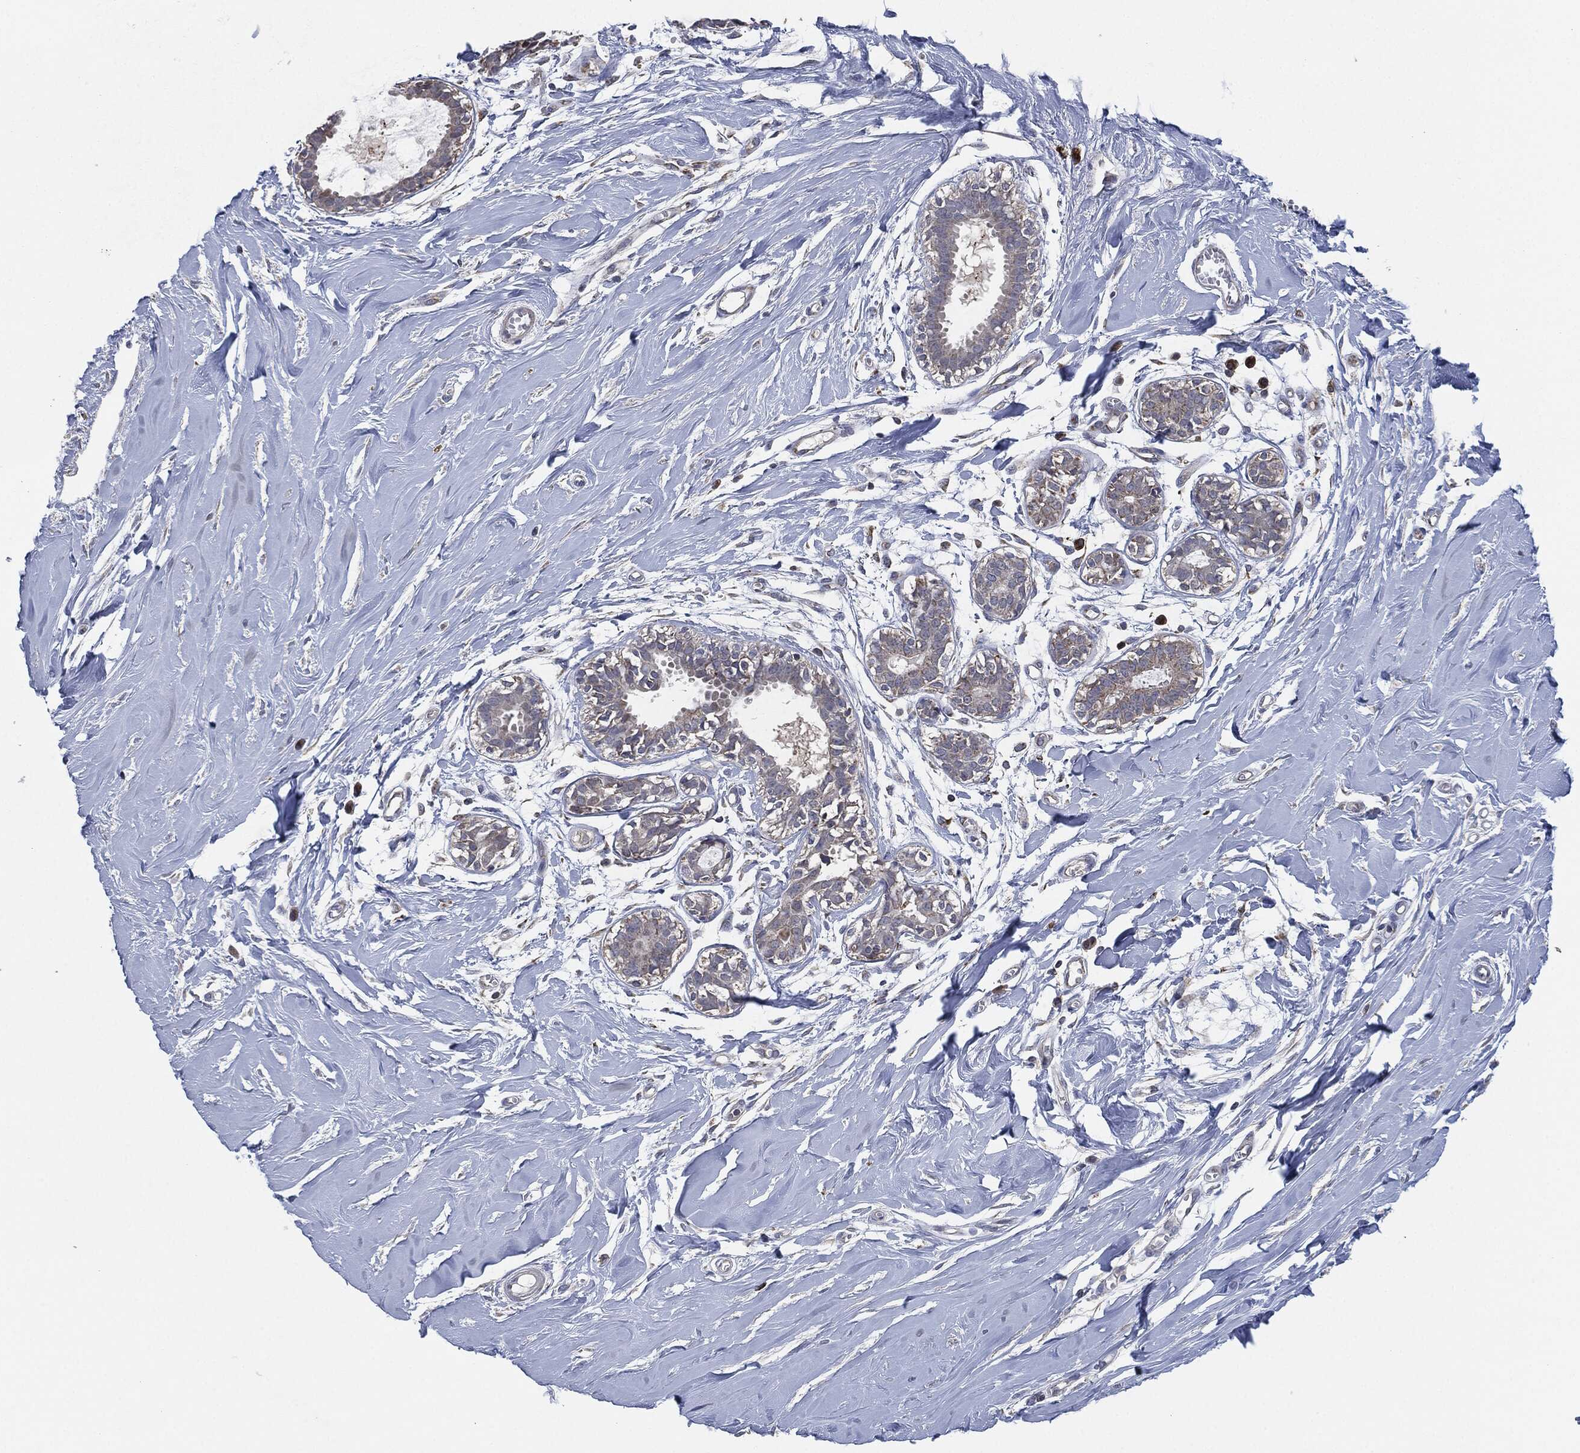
{"staining": {"intensity": "negative", "quantity": "none", "location": "none"}, "tissue": "soft tissue", "cell_type": "Fibroblasts", "image_type": "normal", "snomed": [{"axis": "morphology", "description": "Normal tissue, NOS"}, {"axis": "topography", "description": "Breast"}], "caption": "The immunohistochemistry (IHC) micrograph has no significant expression in fibroblasts of soft tissue.", "gene": "TMEM11", "patient": {"sex": "female", "age": 49}}